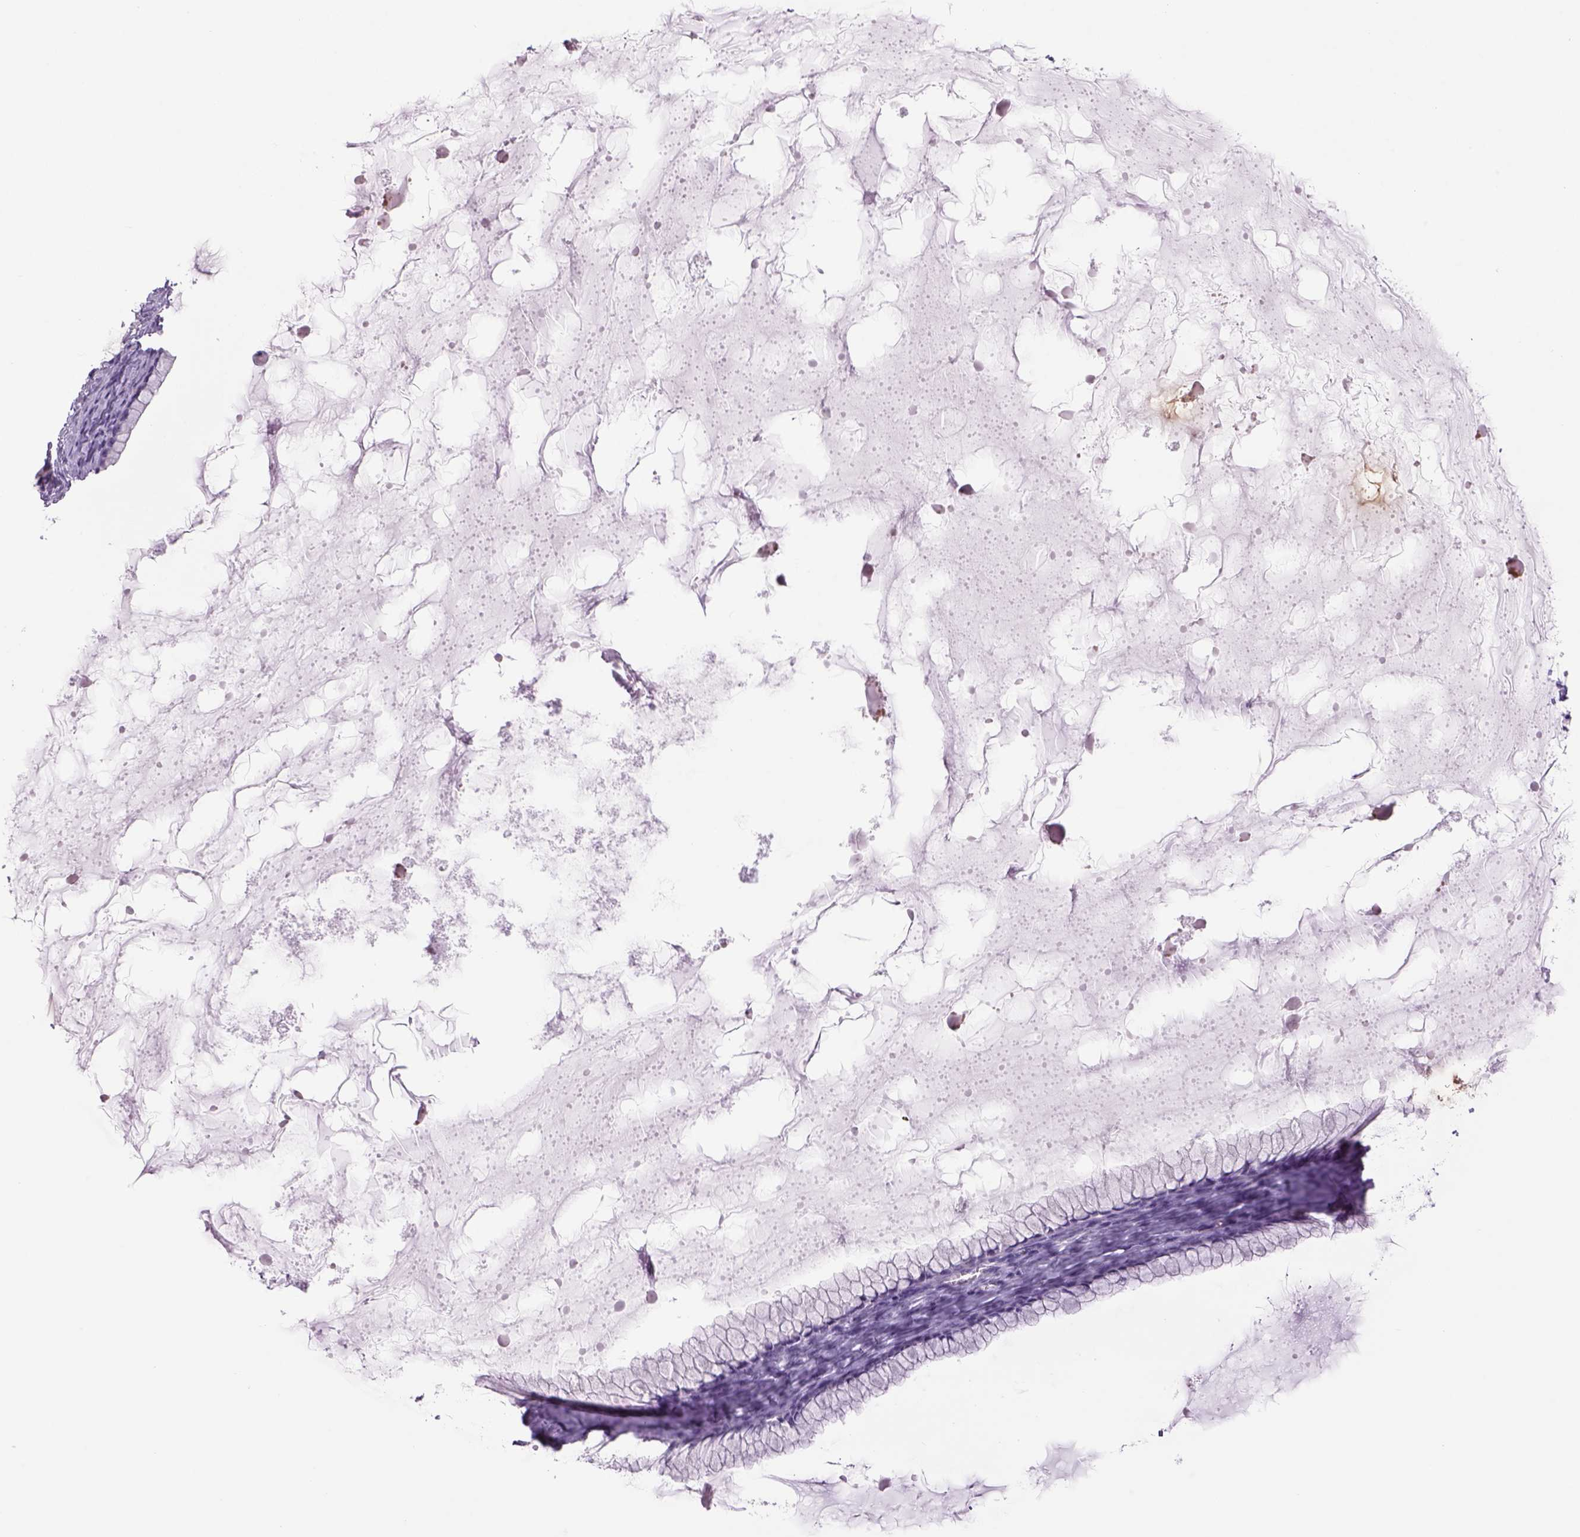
{"staining": {"intensity": "negative", "quantity": "none", "location": "none"}, "tissue": "ovarian cancer", "cell_type": "Tumor cells", "image_type": "cancer", "snomed": [{"axis": "morphology", "description": "Cystadenocarcinoma, mucinous, NOS"}, {"axis": "topography", "description": "Ovary"}], "caption": "Ovarian cancer stained for a protein using immunohistochemistry (IHC) reveals no staining tumor cells.", "gene": "DBH", "patient": {"sex": "female", "age": 41}}